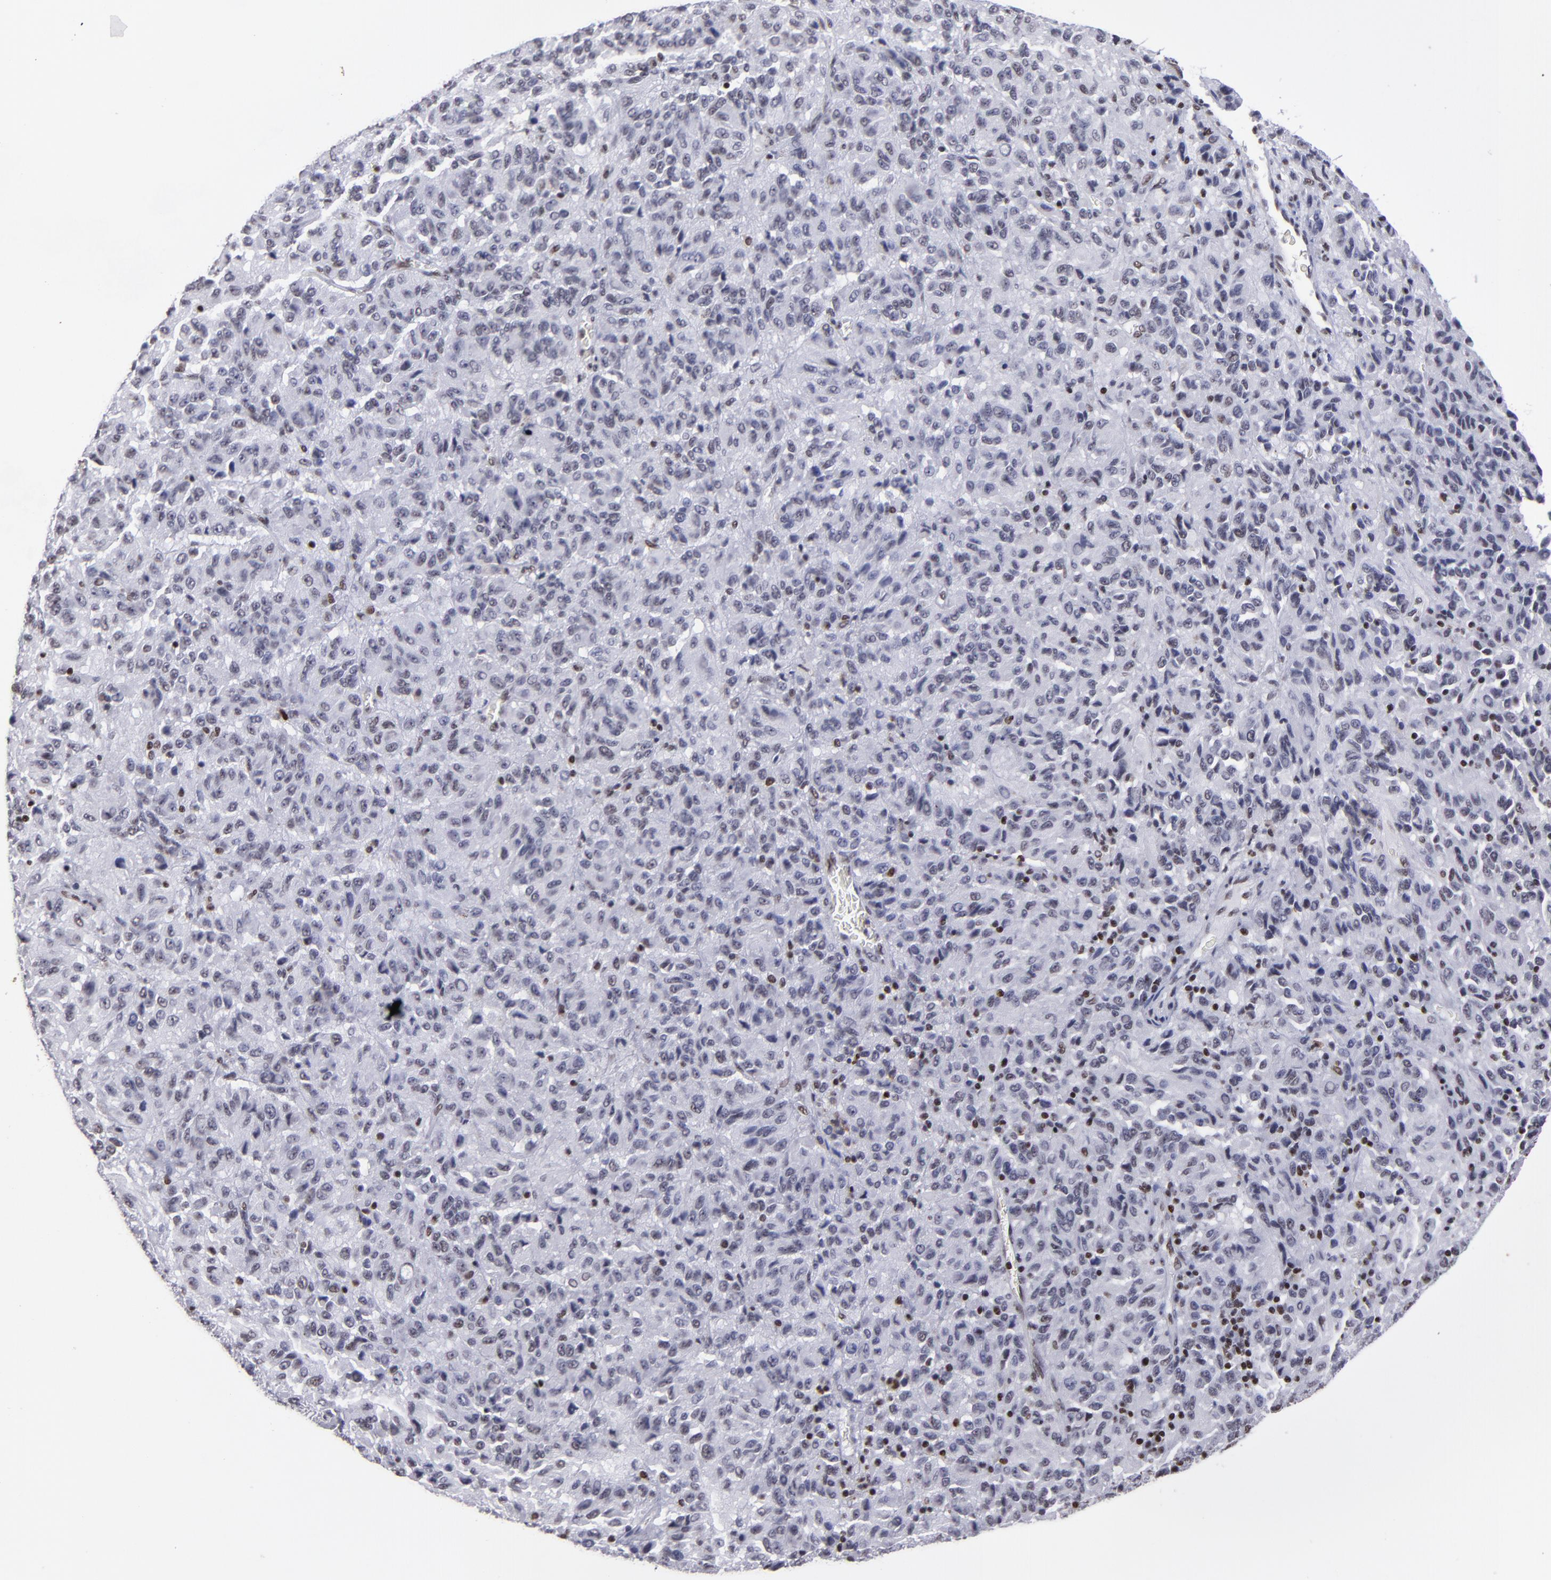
{"staining": {"intensity": "weak", "quantity": "<25%", "location": "nuclear"}, "tissue": "melanoma", "cell_type": "Tumor cells", "image_type": "cancer", "snomed": [{"axis": "morphology", "description": "Malignant melanoma, Metastatic site"}, {"axis": "topography", "description": "Lung"}], "caption": "Human melanoma stained for a protein using immunohistochemistry (IHC) reveals no expression in tumor cells.", "gene": "TERF2", "patient": {"sex": "male", "age": 64}}